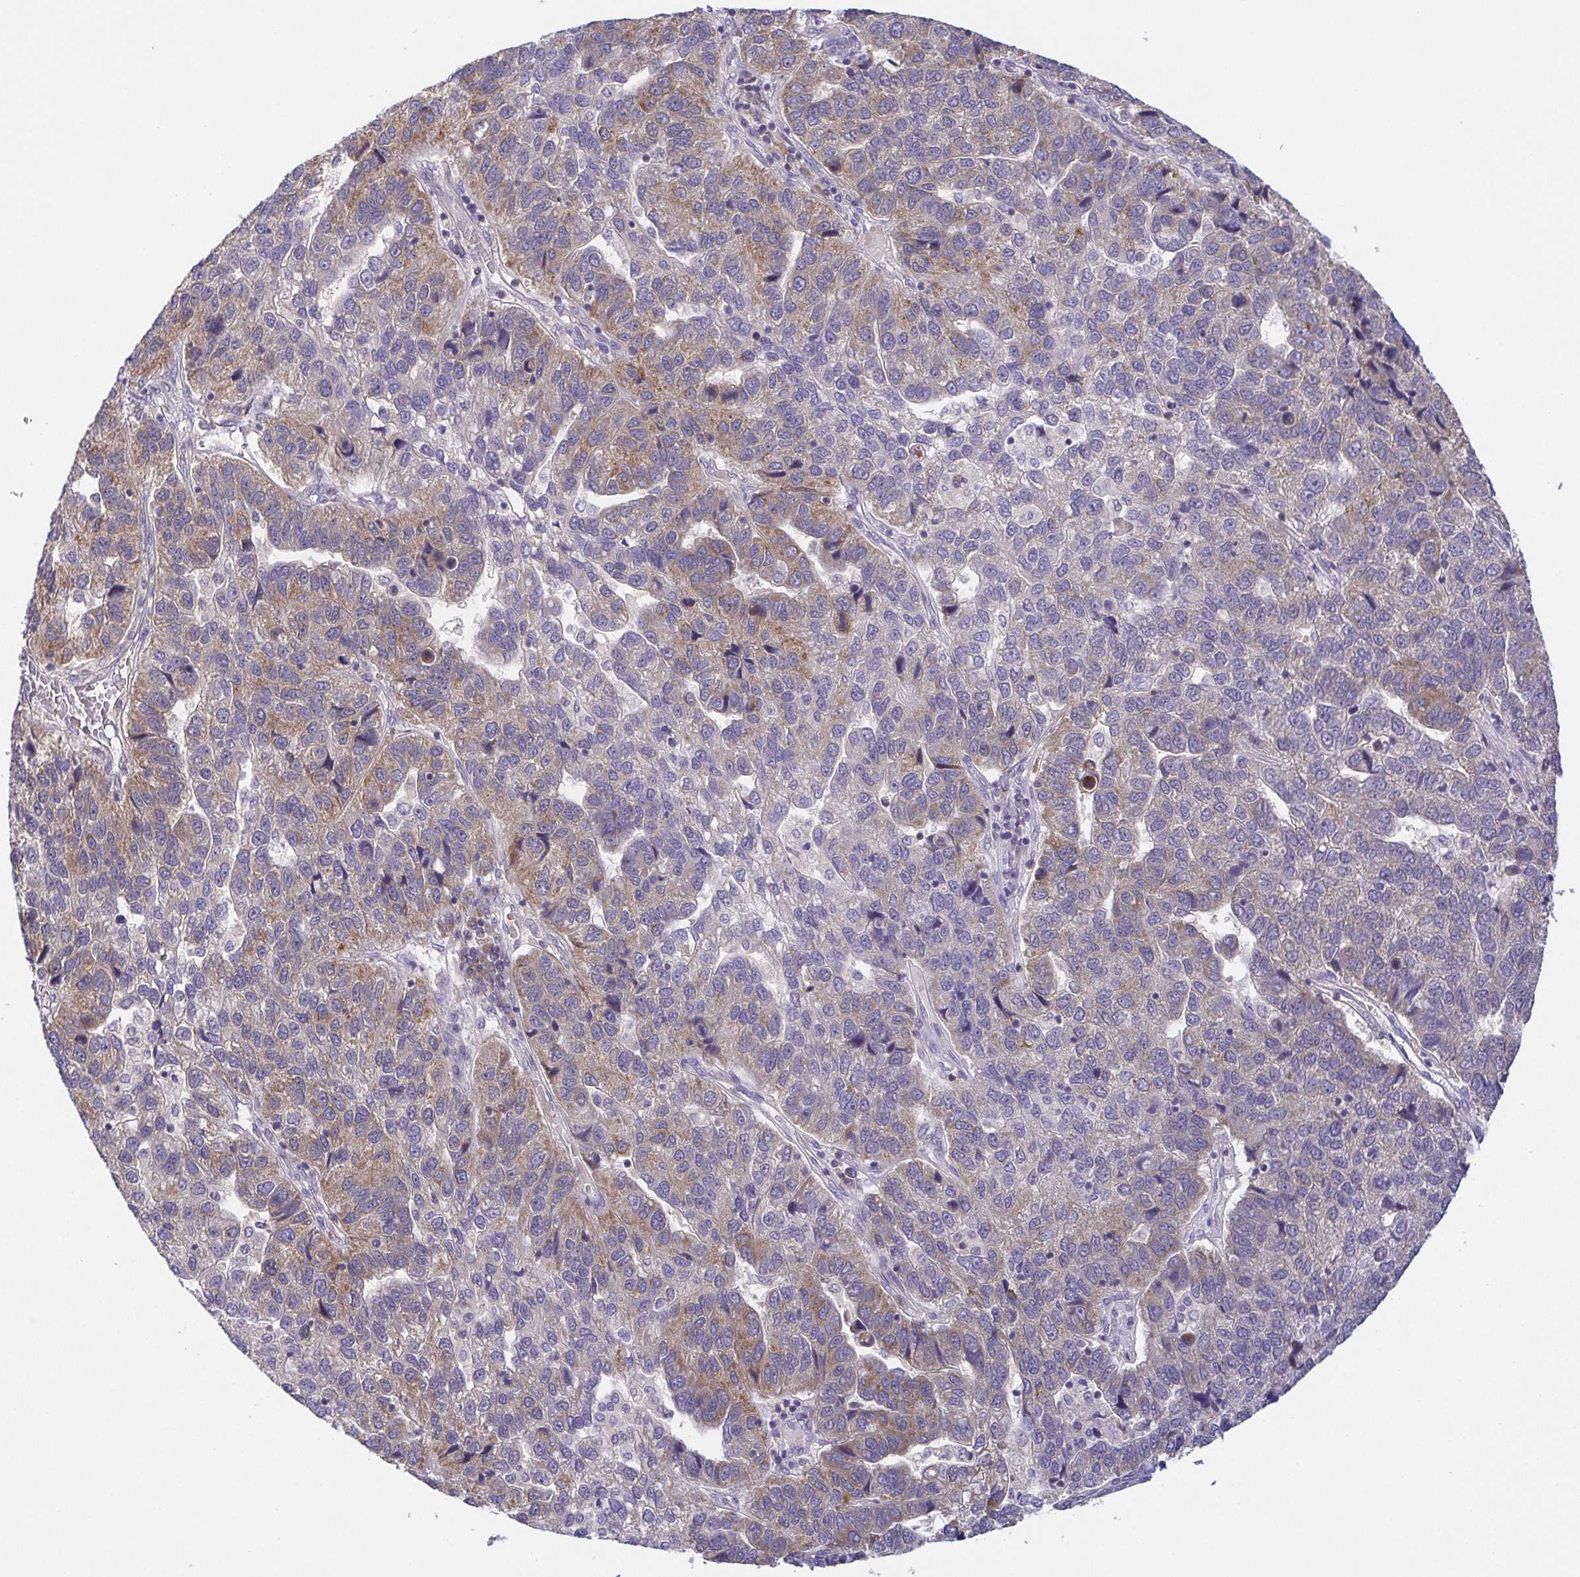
{"staining": {"intensity": "weak", "quantity": "25%-75%", "location": "cytoplasmic/membranous"}, "tissue": "pancreatic cancer", "cell_type": "Tumor cells", "image_type": "cancer", "snomed": [{"axis": "morphology", "description": "Adenocarcinoma, NOS"}, {"axis": "topography", "description": "Pancreas"}], "caption": "Tumor cells demonstrate weak cytoplasmic/membranous positivity in approximately 25%-75% of cells in pancreatic cancer (adenocarcinoma).", "gene": "BCL2L1", "patient": {"sex": "female", "age": 61}}